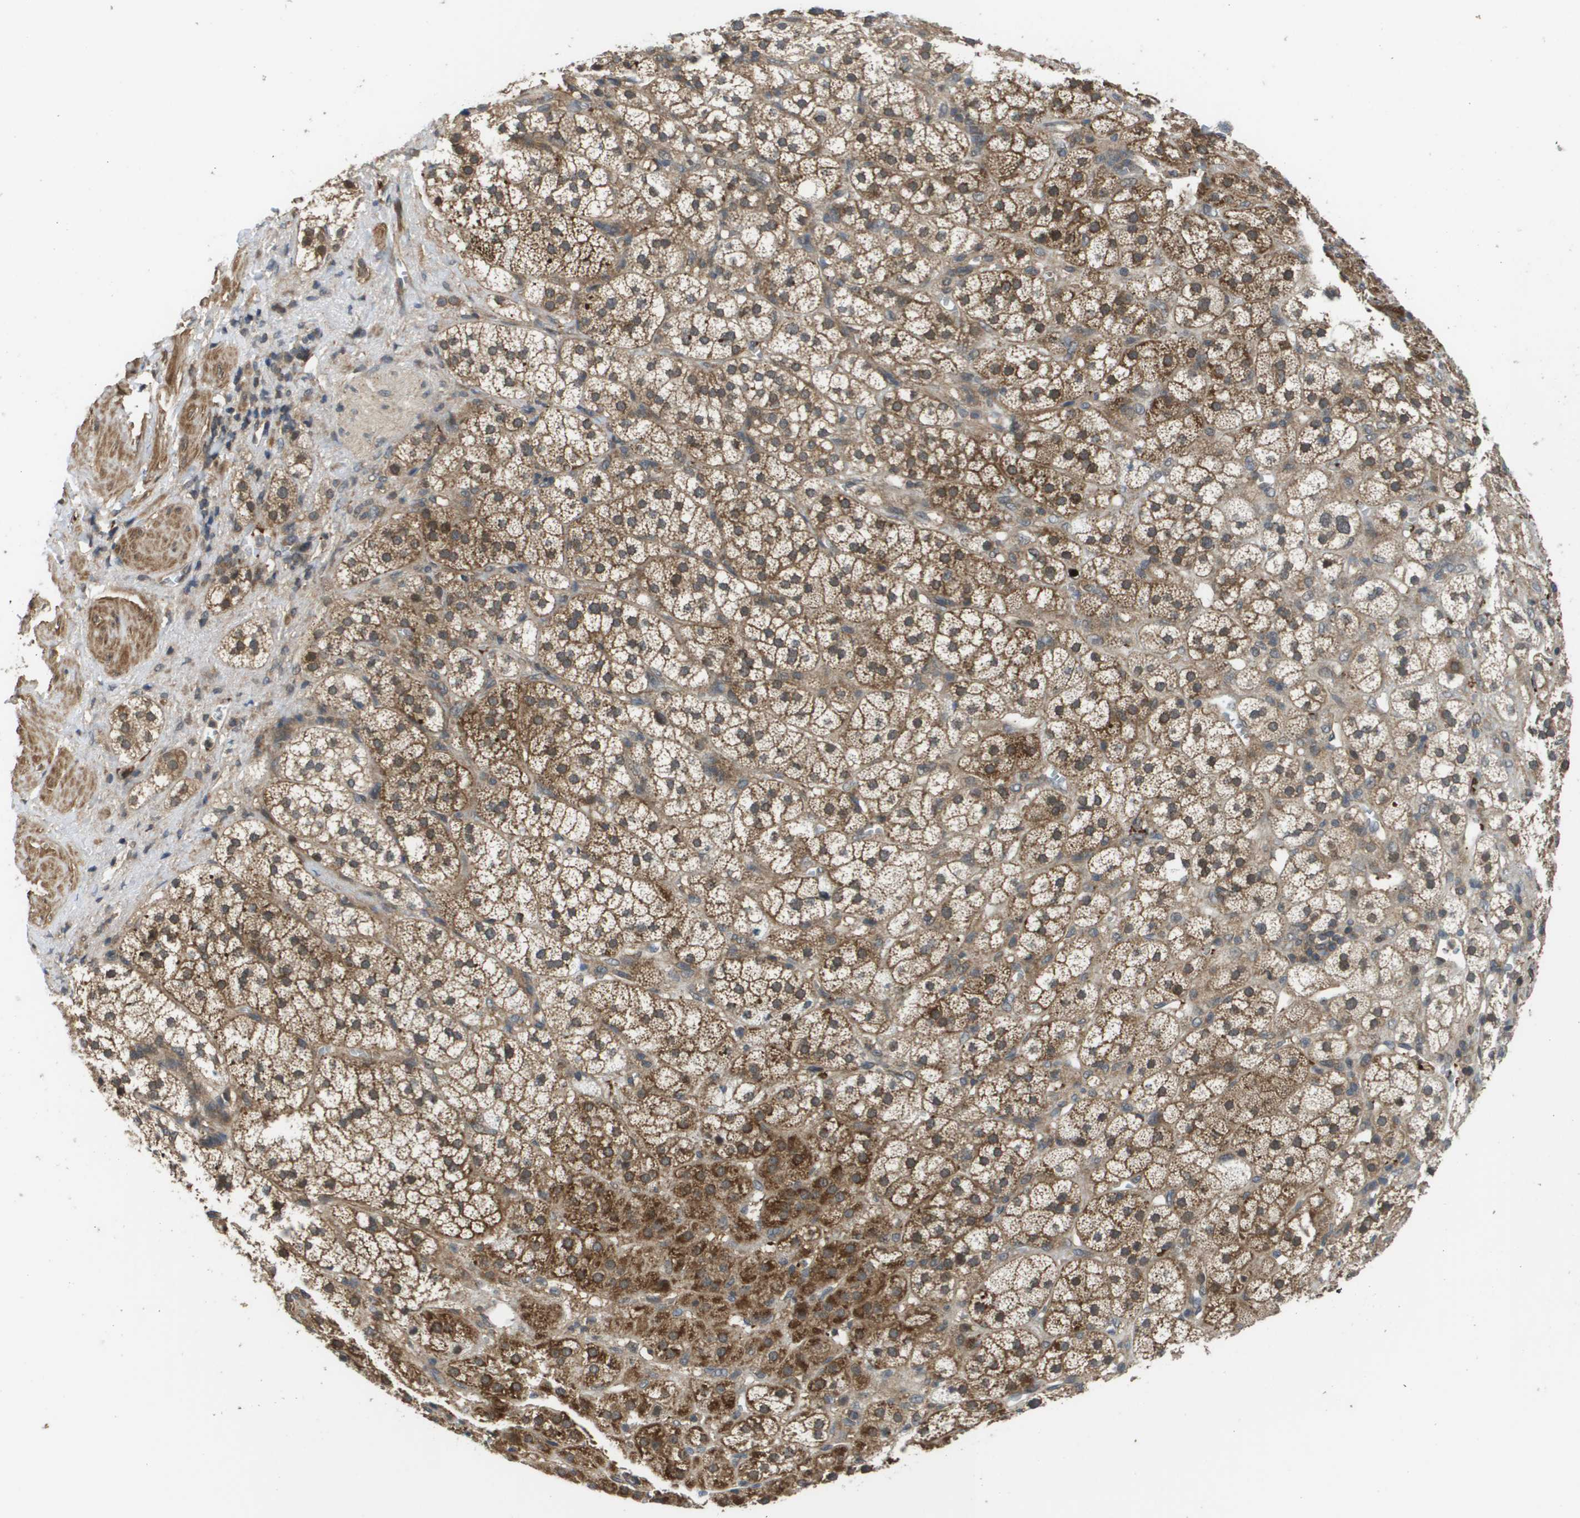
{"staining": {"intensity": "moderate", "quantity": ">75%", "location": "cytoplasmic/membranous"}, "tissue": "adrenal gland", "cell_type": "Glandular cells", "image_type": "normal", "snomed": [{"axis": "morphology", "description": "Normal tissue, NOS"}, {"axis": "topography", "description": "Adrenal gland"}], "caption": "Glandular cells reveal moderate cytoplasmic/membranous staining in approximately >75% of cells in unremarkable adrenal gland. (Stains: DAB in brown, nuclei in blue, Microscopy: brightfield microscopy at high magnification).", "gene": "RBM38", "patient": {"sex": "male", "age": 56}}